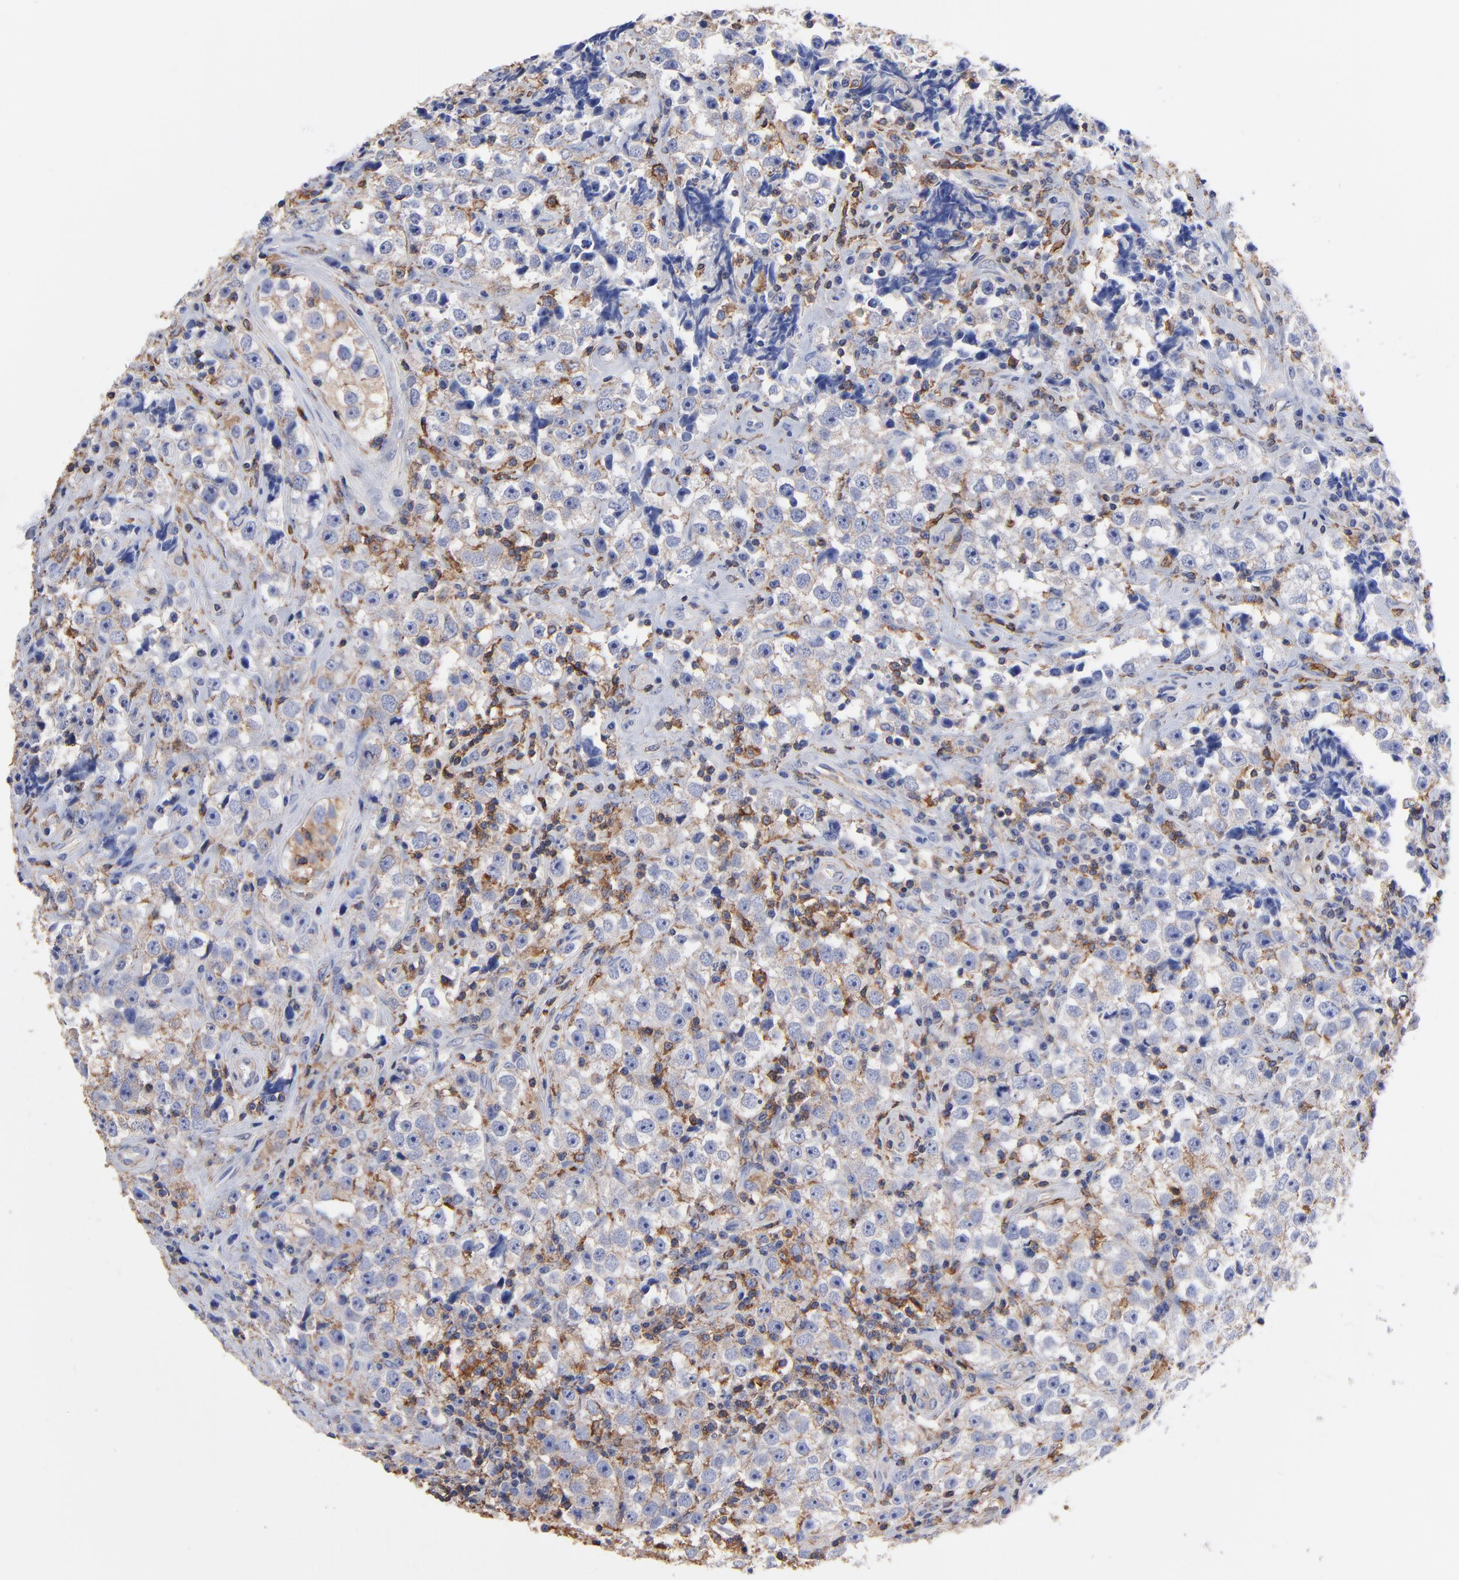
{"staining": {"intensity": "weak", "quantity": "25%-75%", "location": "cytoplasmic/membranous"}, "tissue": "testis cancer", "cell_type": "Tumor cells", "image_type": "cancer", "snomed": [{"axis": "morphology", "description": "Seminoma, NOS"}, {"axis": "topography", "description": "Testis"}], "caption": "Tumor cells show low levels of weak cytoplasmic/membranous positivity in about 25%-75% of cells in human testis cancer.", "gene": "ASL", "patient": {"sex": "male", "age": 32}}